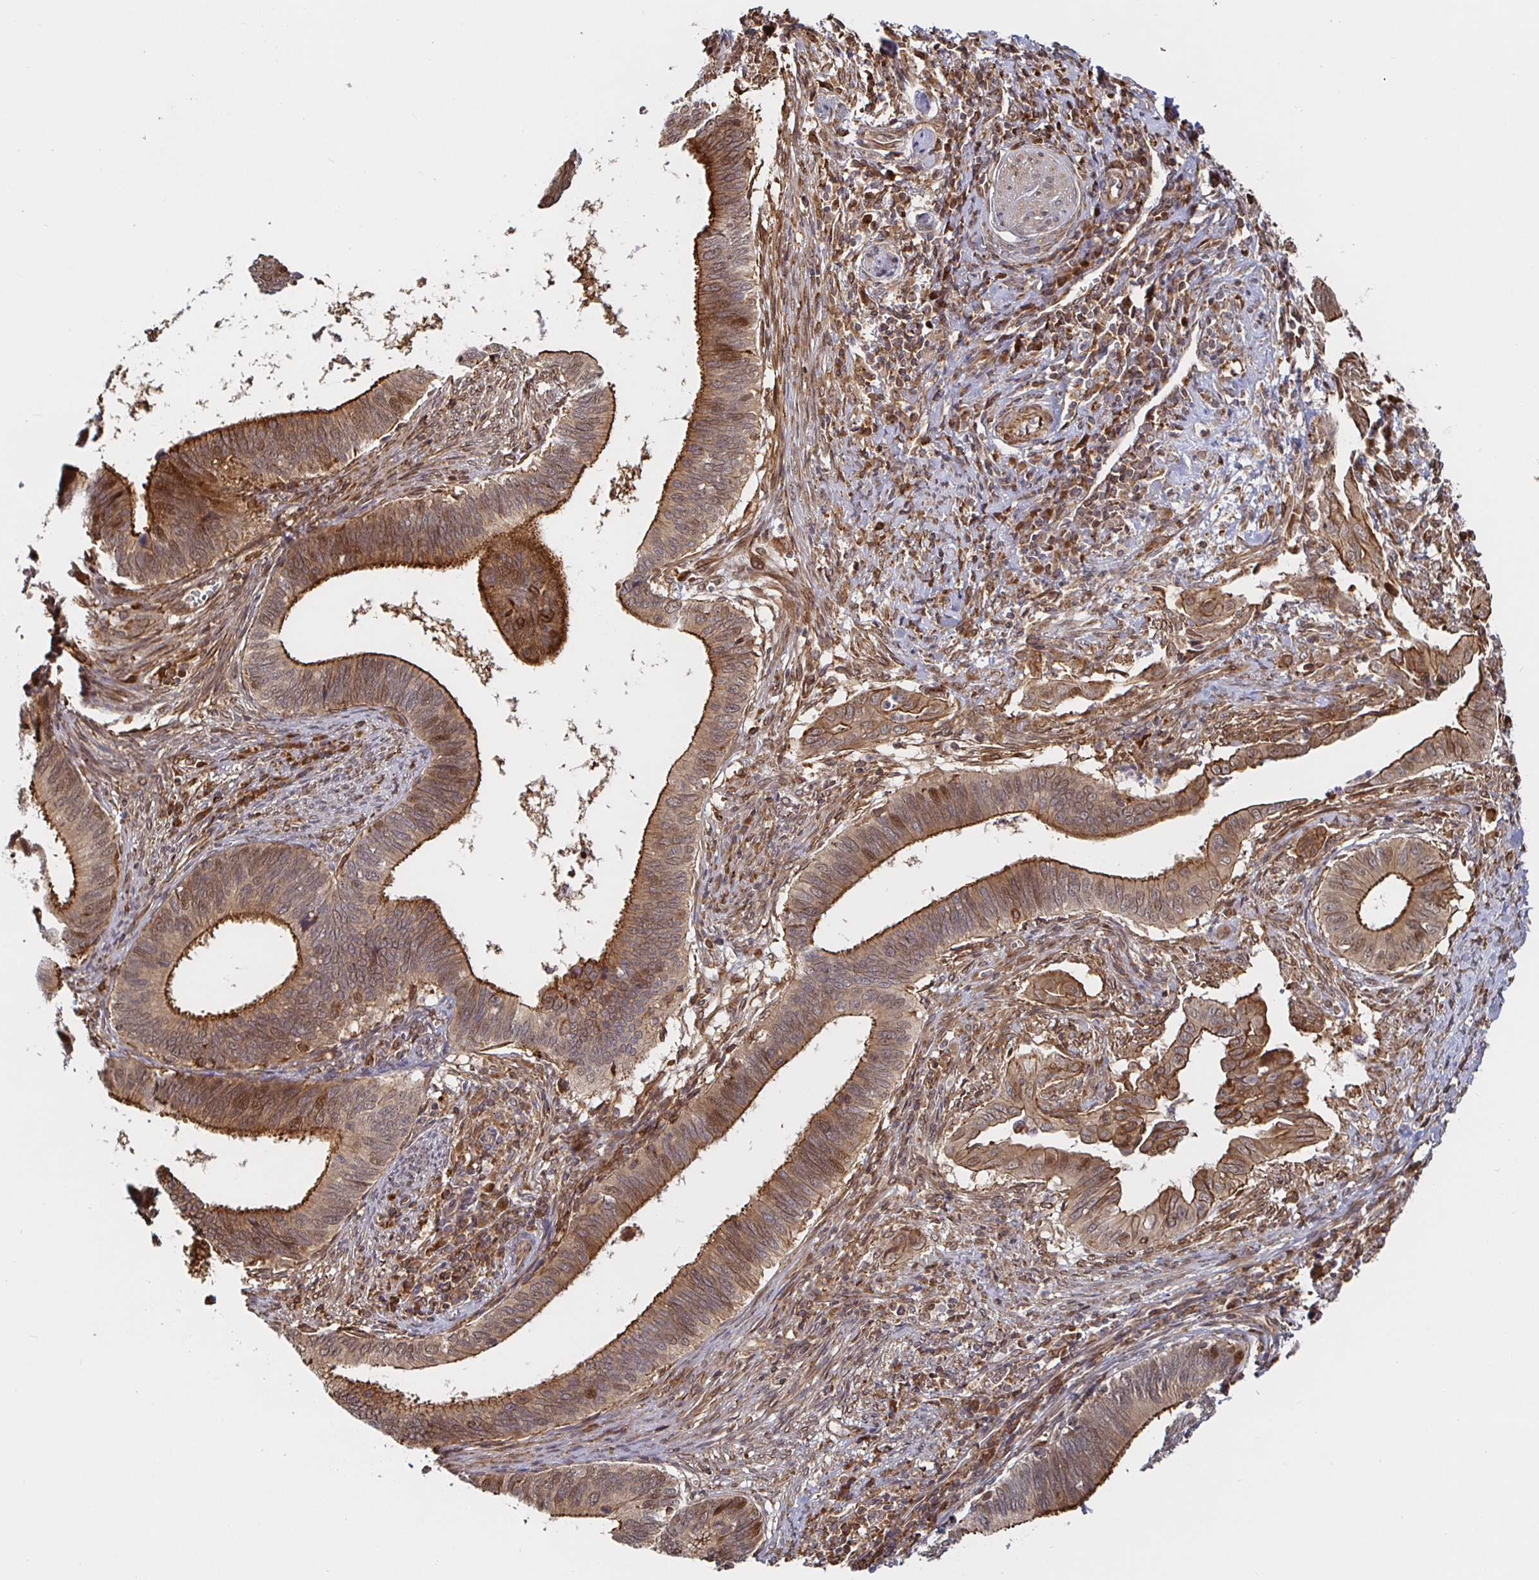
{"staining": {"intensity": "moderate", "quantity": ">75%", "location": "cytoplasmic/membranous"}, "tissue": "cervical cancer", "cell_type": "Tumor cells", "image_type": "cancer", "snomed": [{"axis": "morphology", "description": "Adenocarcinoma, NOS"}, {"axis": "topography", "description": "Cervix"}], "caption": "This is an image of immunohistochemistry (IHC) staining of cervical cancer, which shows moderate expression in the cytoplasmic/membranous of tumor cells.", "gene": "STRAP", "patient": {"sex": "female", "age": 42}}